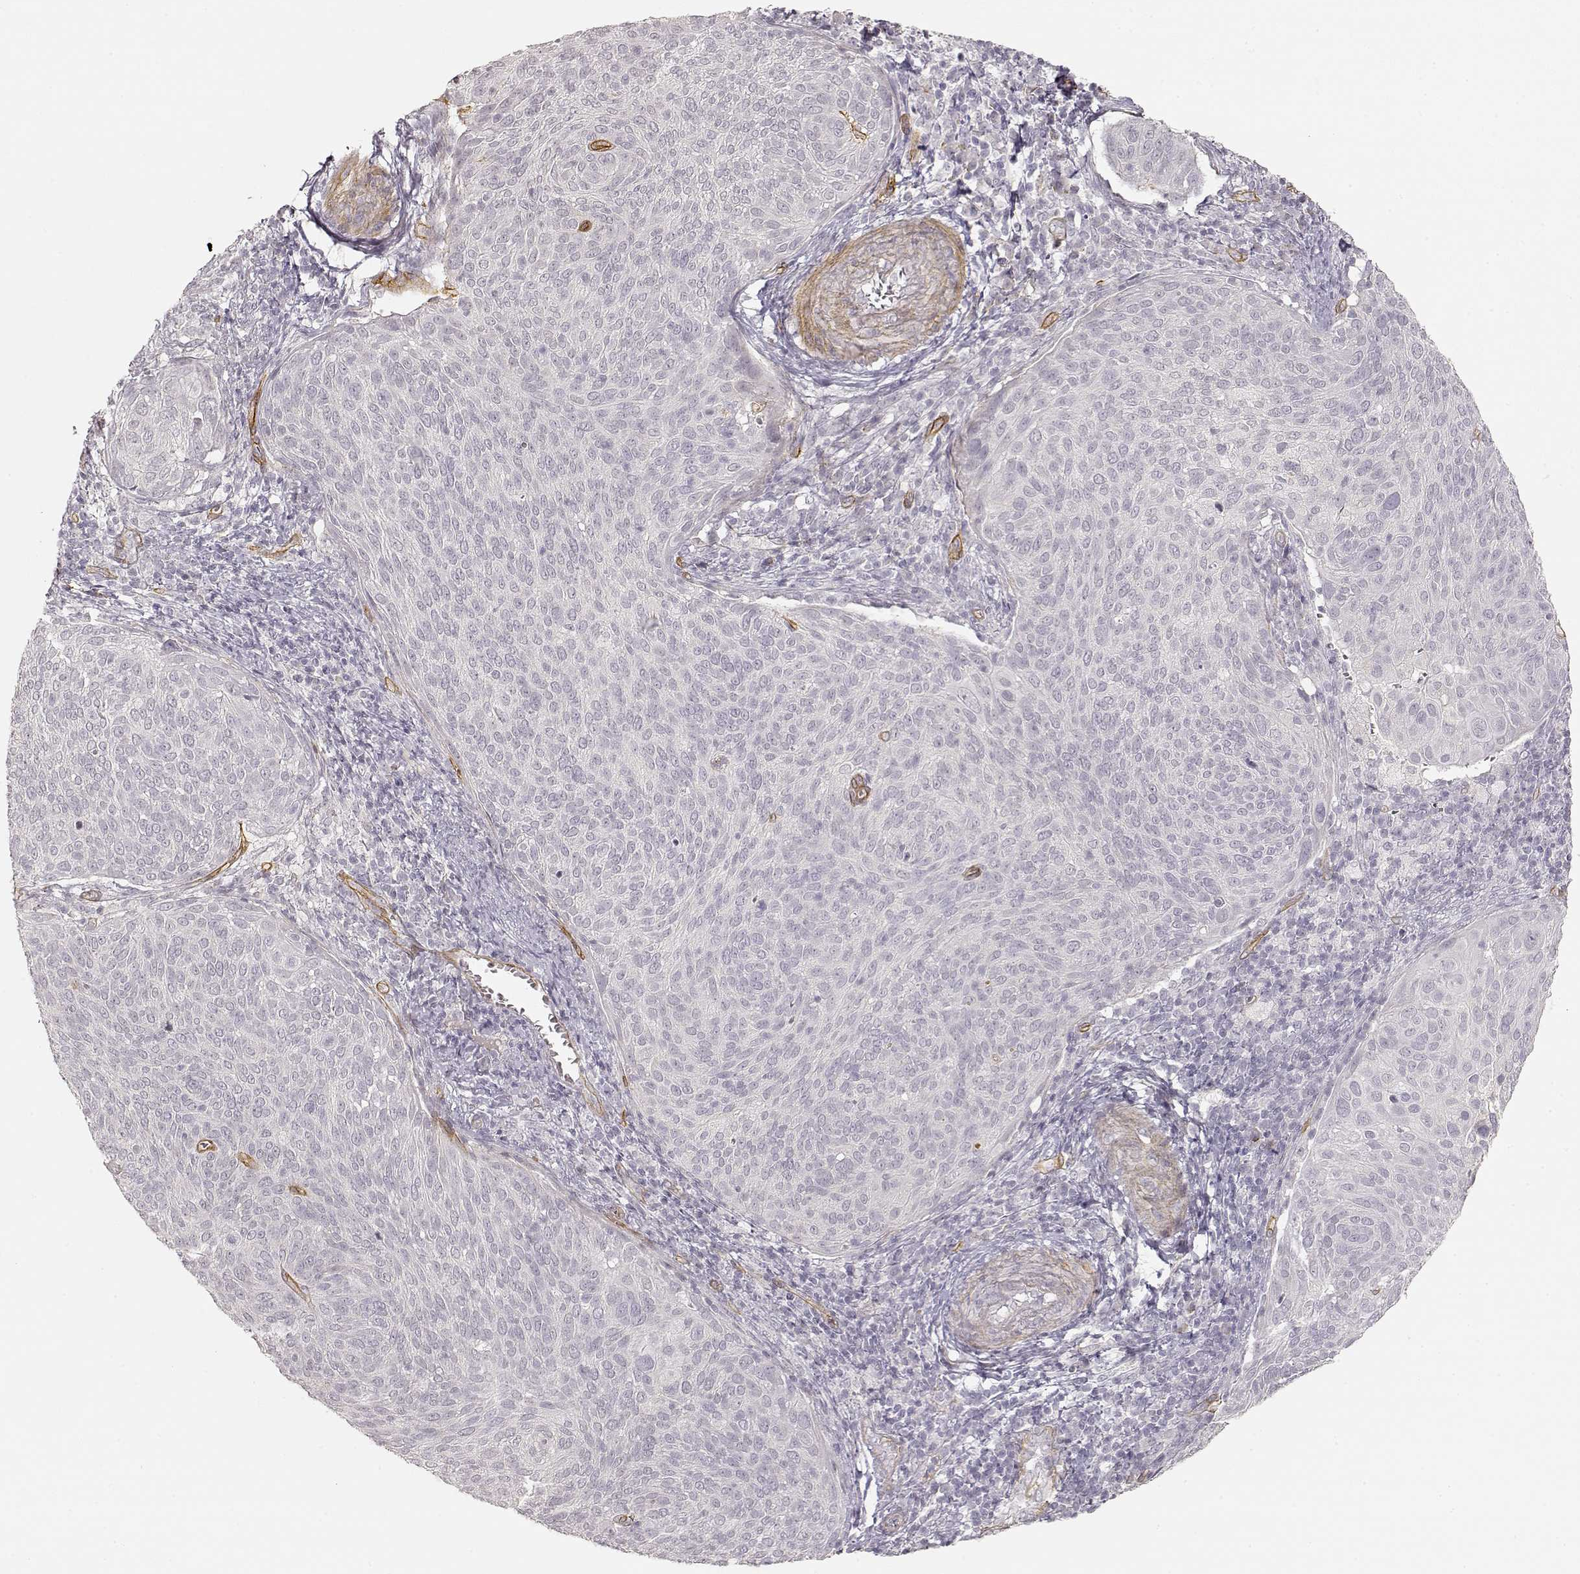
{"staining": {"intensity": "negative", "quantity": "none", "location": "none"}, "tissue": "cervical cancer", "cell_type": "Tumor cells", "image_type": "cancer", "snomed": [{"axis": "morphology", "description": "Squamous cell carcinoma, NOS"}, {"axis": "topography", "description": "Cervix"}], "caption": "IHC micrograph of human cervical squamous cell carcinoma stained for a protein (brown), which shows no staining in tumor cells.", "gene": "LAMA4", "patient": {"sex": "female", "age": 39}}